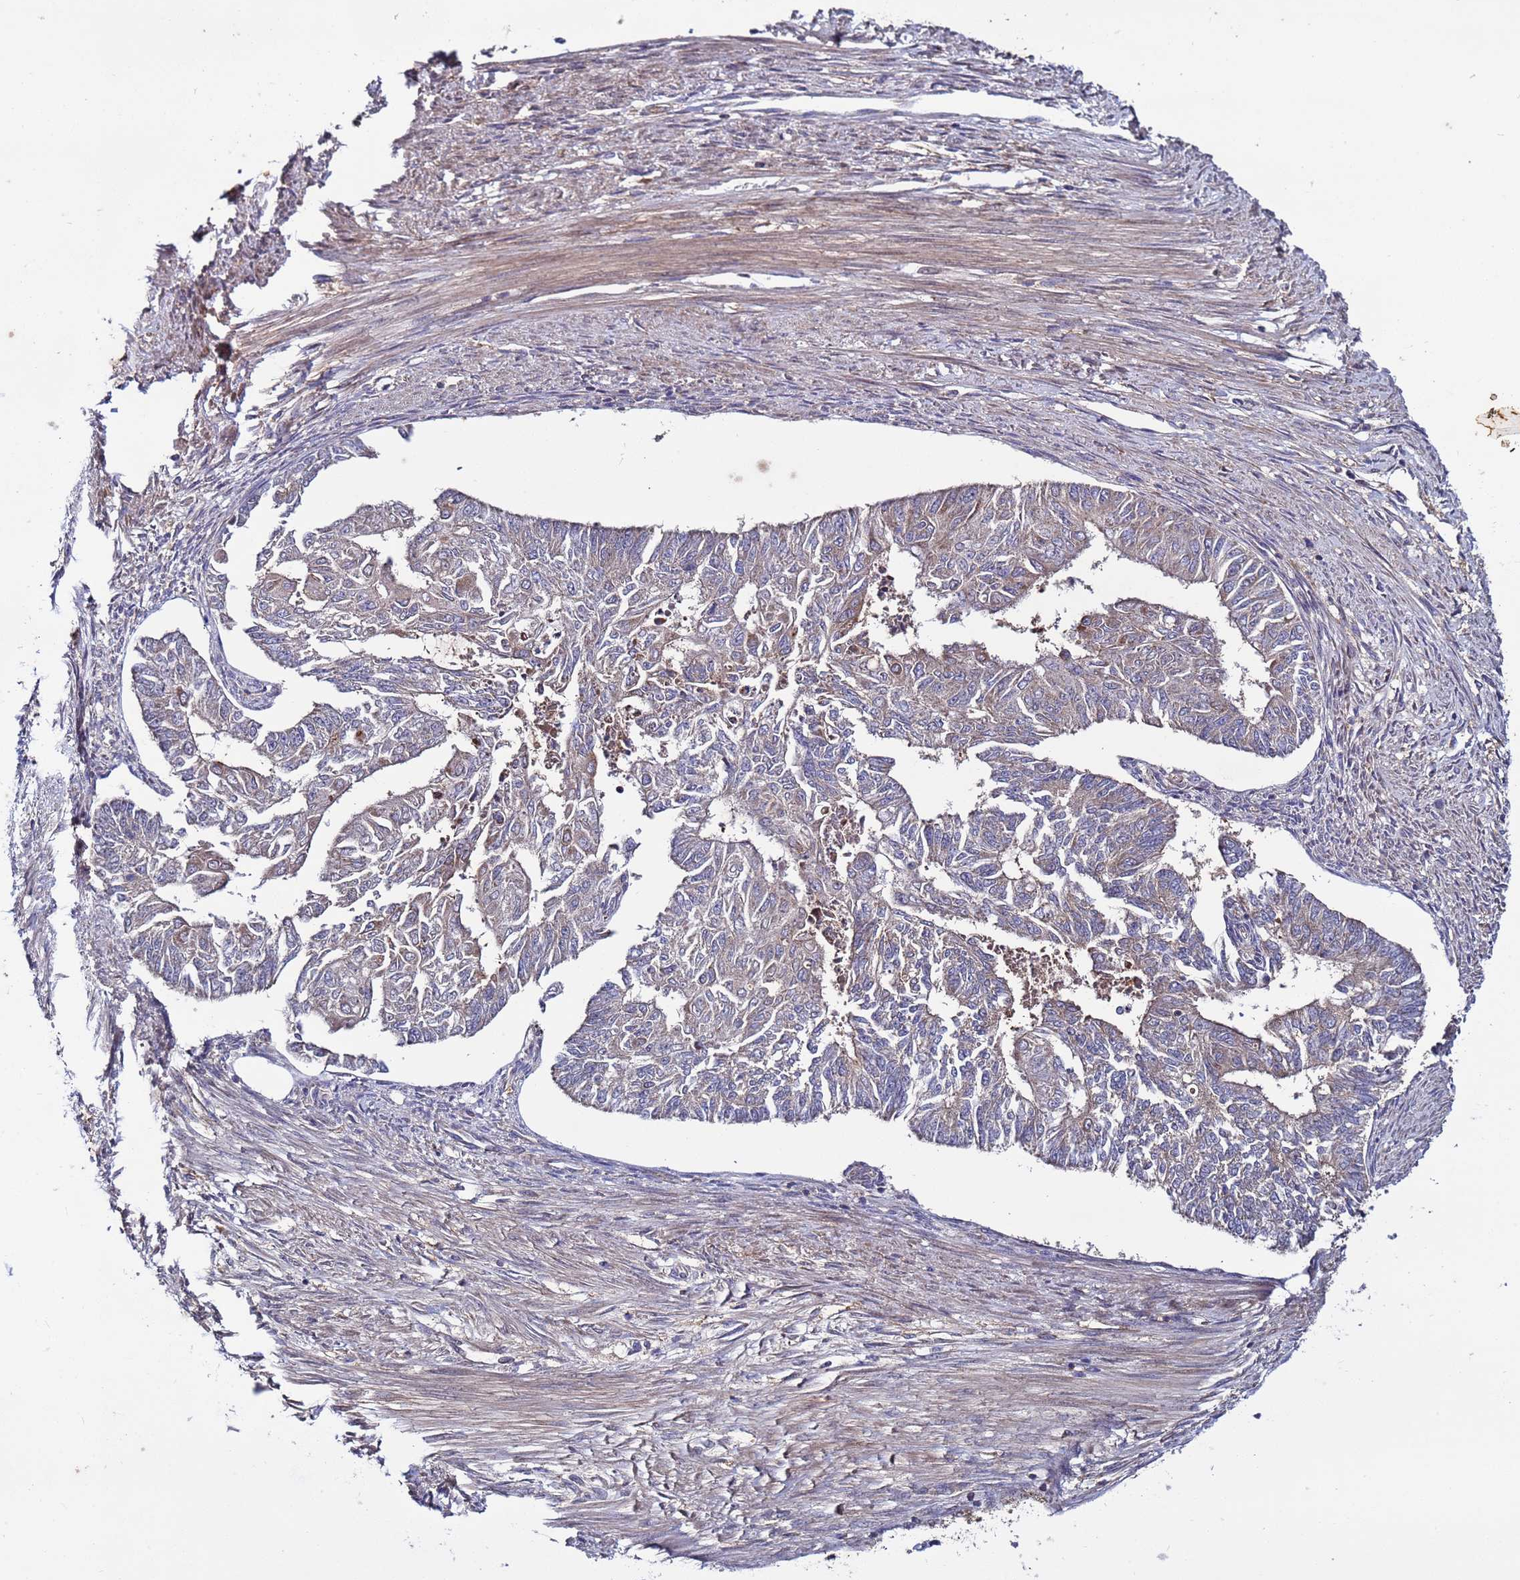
{"staining": {"intensity": "negative", "quantity": "none", "location": "none"}, "tissue": "endometrial cancer", "cell_type": "Tumor cells", "image_type": "cancer", "snomed": [{"axis": "morphology", "description": "Adenocarcinoma, NOS"}, {"axis": "topography", "description": "Endometrium"}], "caption": "The image exhibits no significant staining in tumor cells of endometrial cancer.", "gene": "TMEM176B", "patient": {"sex": "female", "age": 32}}